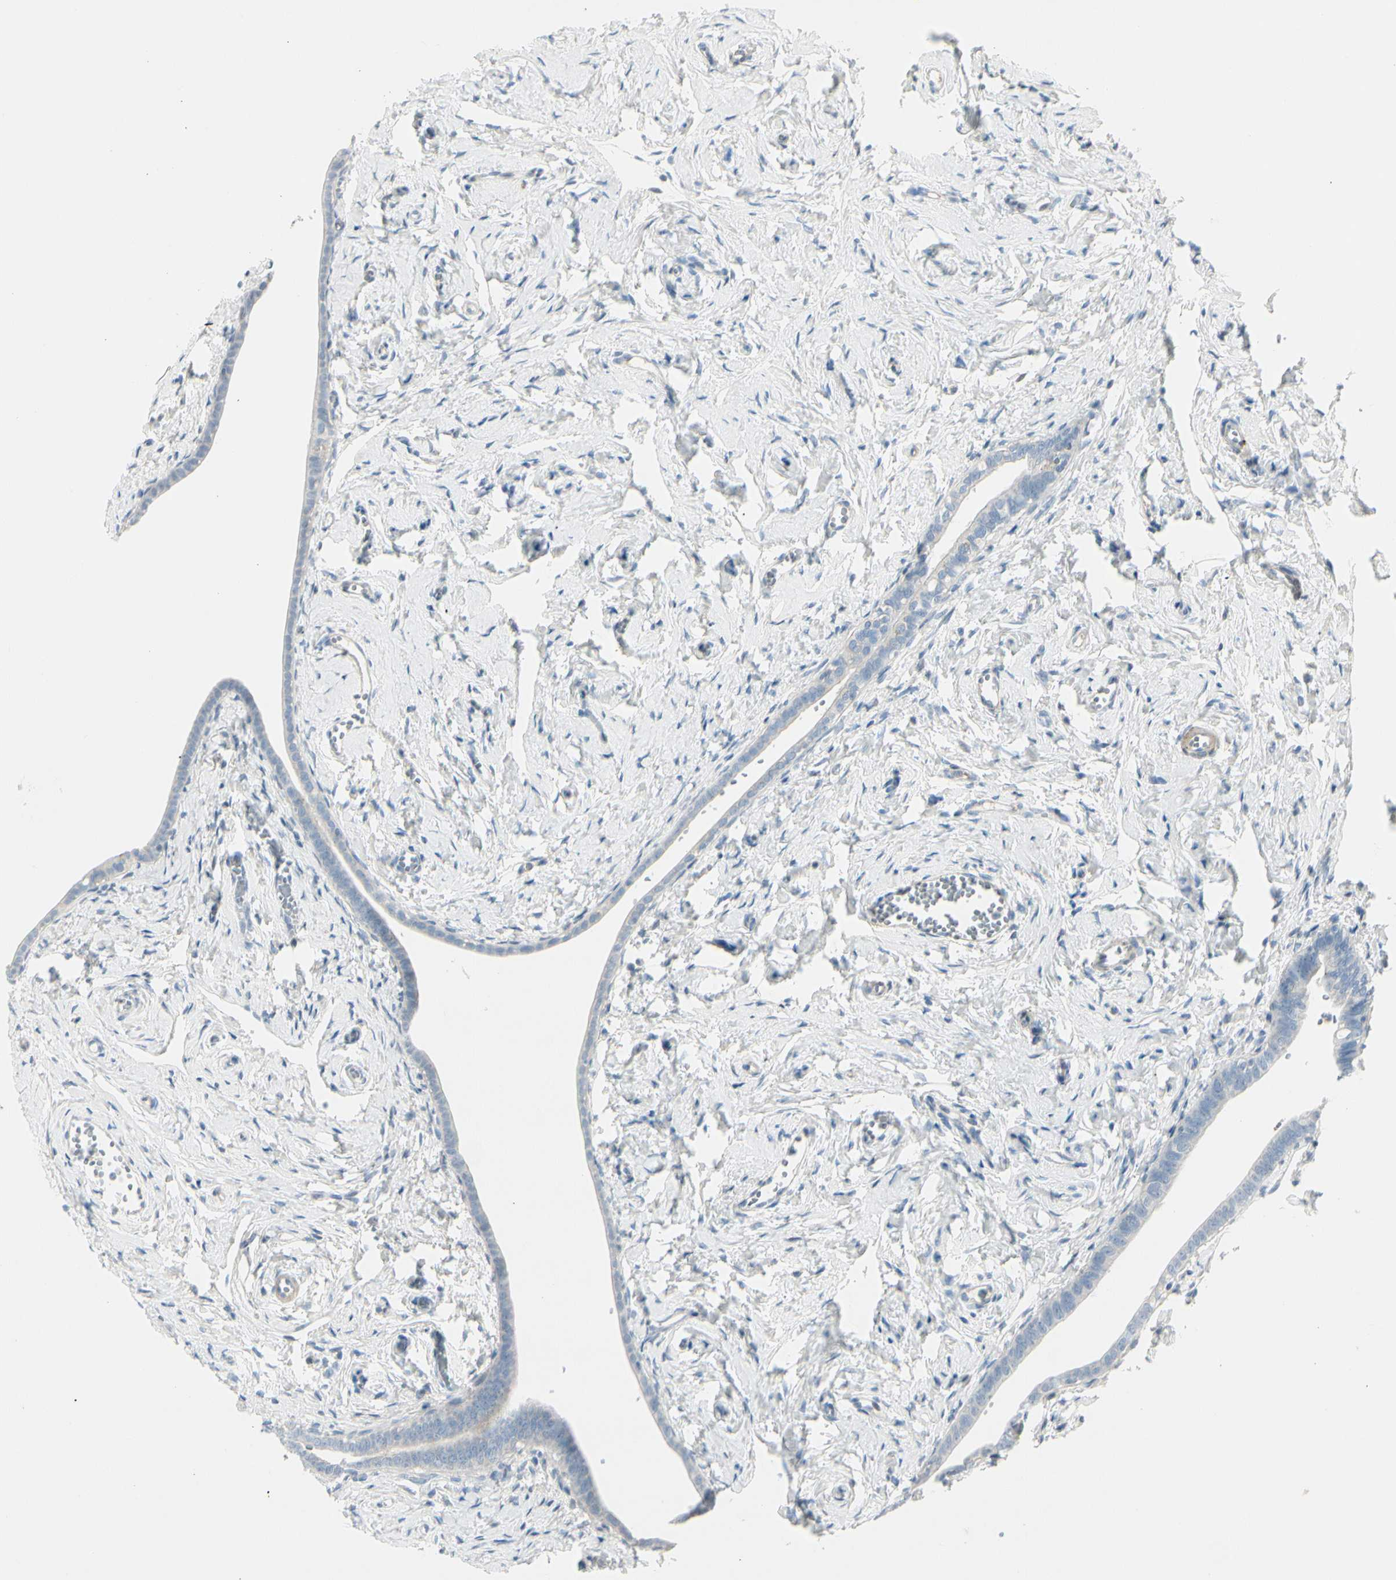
{"staining": {"intensity": "negative", "quantity": "none", "location": "none"}, "tissue": "fallopian tube", "cell_type": "Glandular cells", "image_type": "normal", "snomed": [{"axis": "morphology", "description": "Normal tissue, NOS"}, {"axis": "topography", "description": "Fallopian tube"}], "caption": "Glandular cells show no significant staining in normal fallopian tube. (DAB immunohistochemistry (IHC) visualized using brightfield microscopy, high magnification).", "gene": "CACNA2D1", "patient": {"sex": "female", "age": 71}}